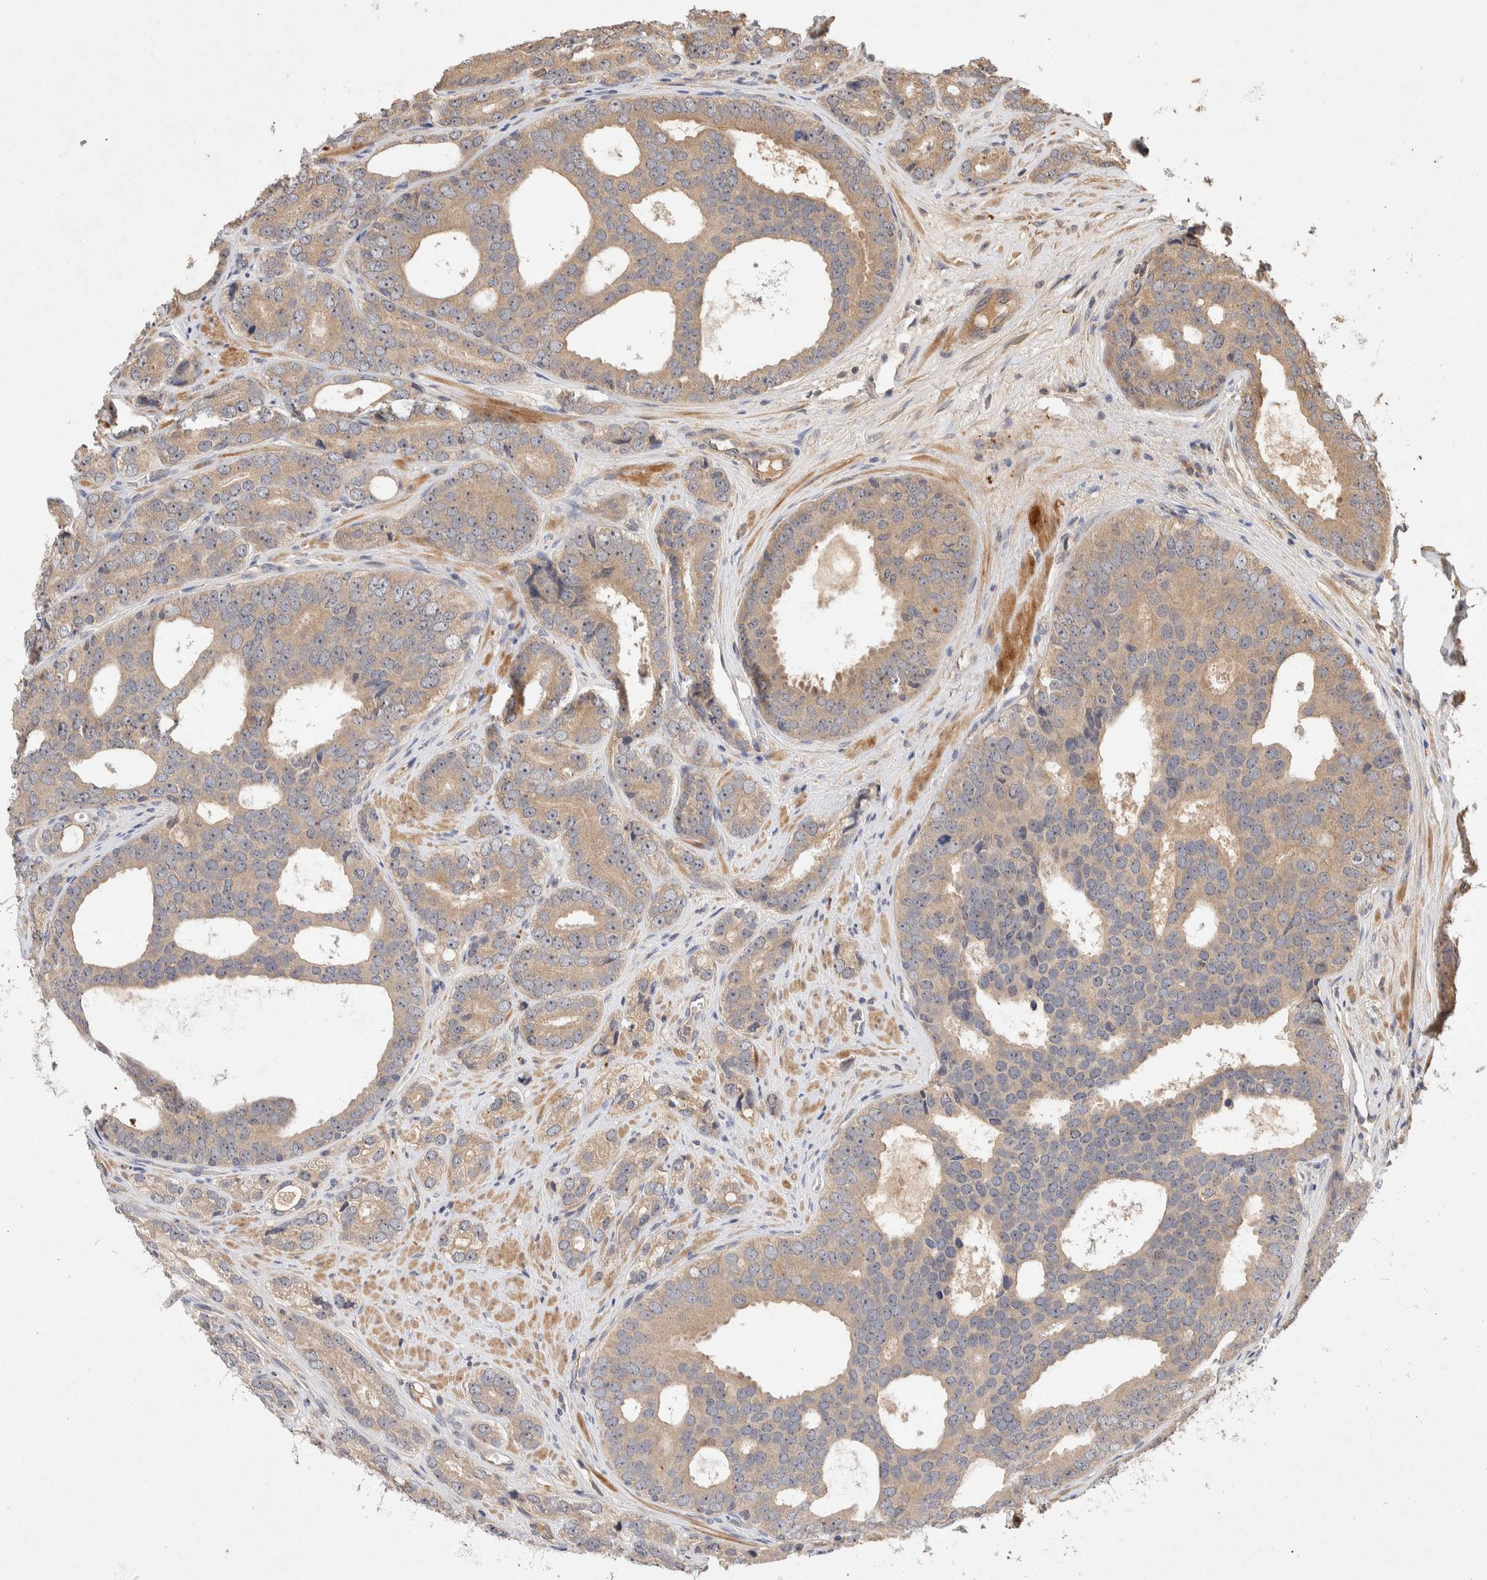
{"staining": {"intensity": "weak", "quantity": "25%-75%", "location": "cytoplasmic/membranous"}, "tissue": "prostate cancer", "cell_type": "Tumor cells", "image_type": "cancer", "snomed": [{"axis": "morphology", "description": "Adenocarcinoma, High grade"}, {"axis": "topography", "description": "Prostate"}], "caption": "Human high-grade adenocarcinoma (prostate) stained for a protein (brown) reveals weak cytoplasmic/membranous positive staining in about 25%-75% of tumor cells.", "gene": "NSMAF", "patient": {"sex": "male", "age": 56}}